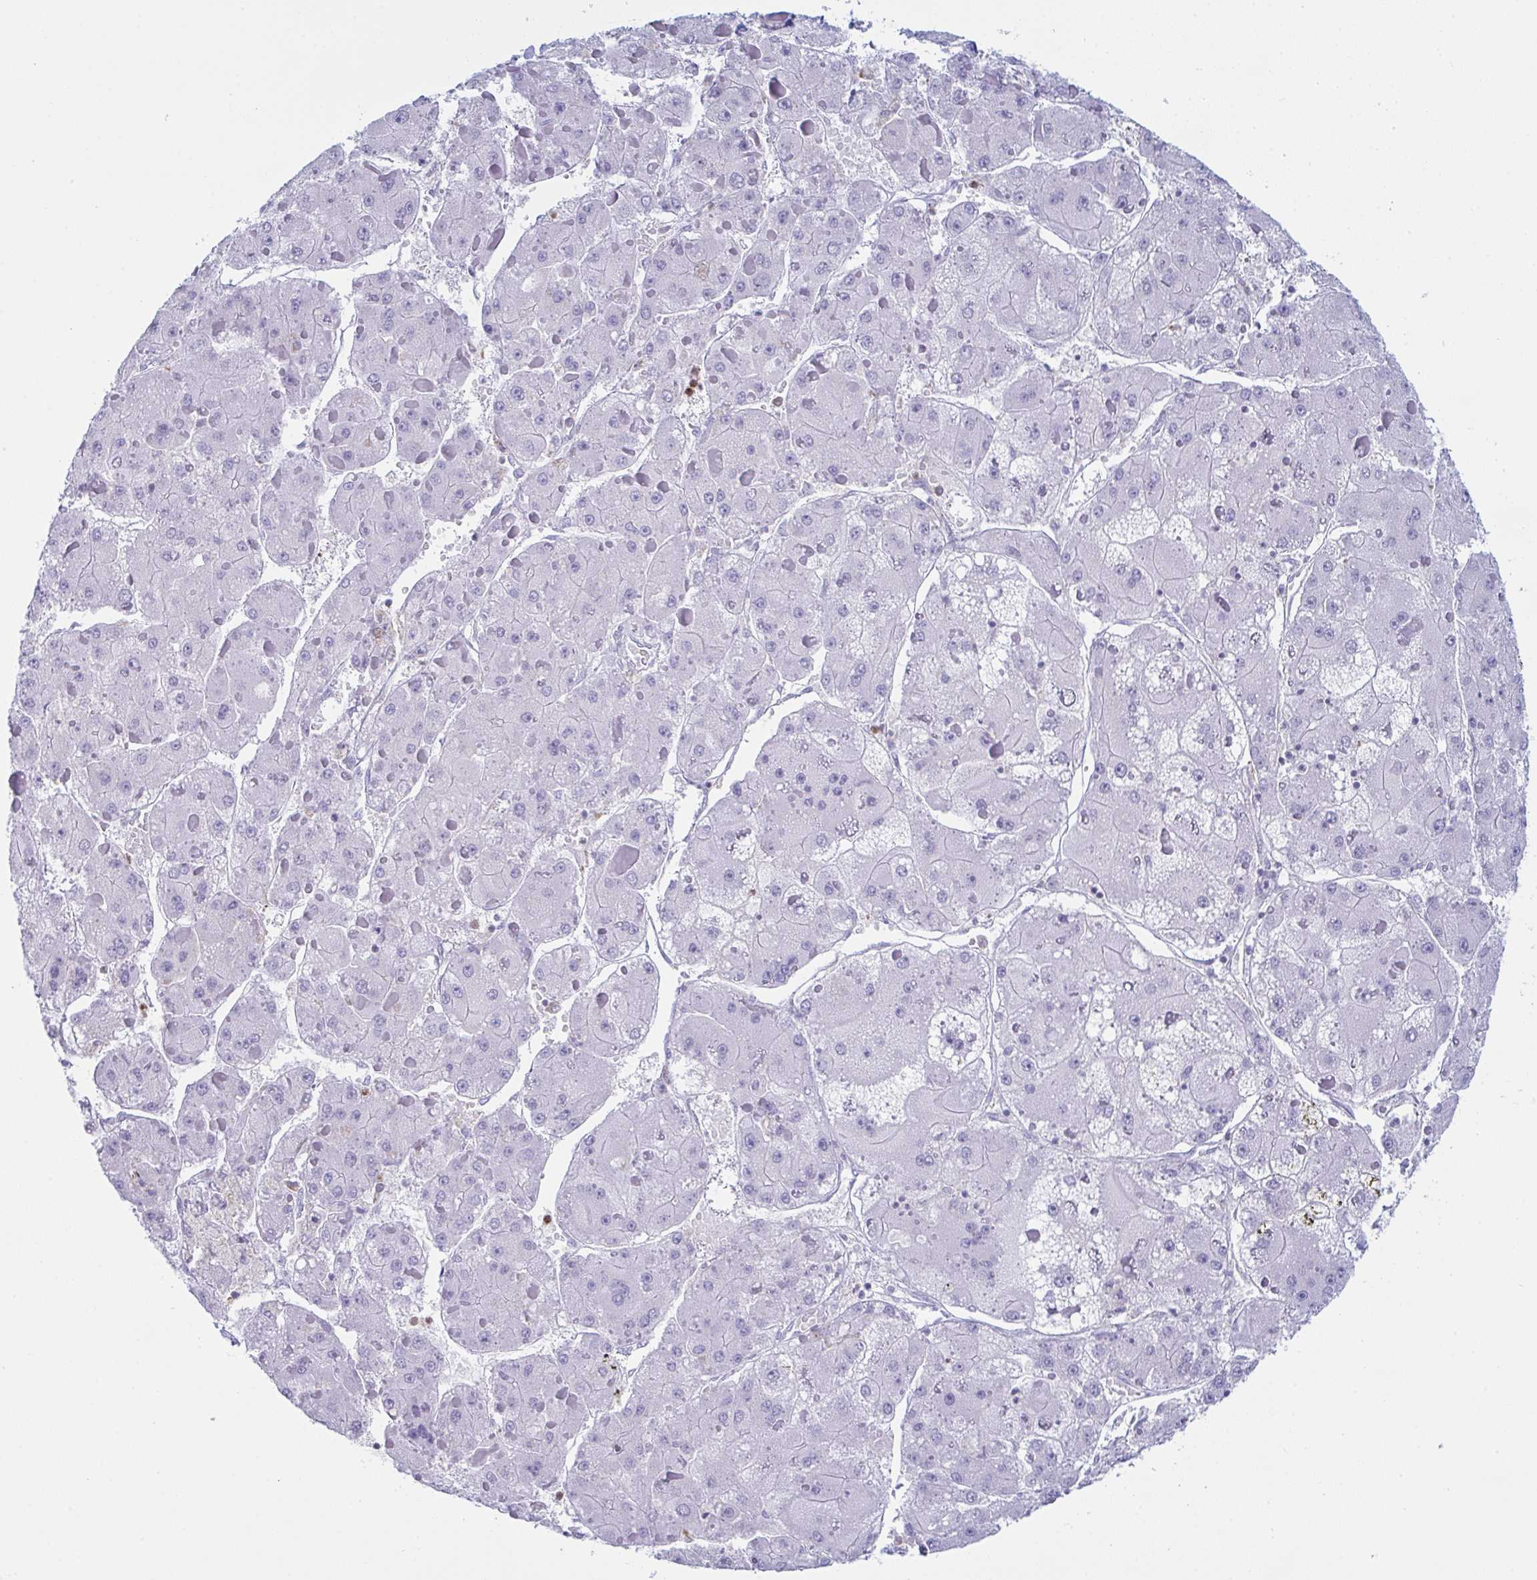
{"staining": {"intensity": "negative", "quantity": "none", "location": "none"}, "tissue": "liver cancer", "cell_type": "Tumor cells", "image_type": "cancer", "snomed": [{"axis": "morphology", "description": "Carcinoma, Hepatocellular, NOS"}, {"axis": "topography", "description": "Liver"}], "caption": "Tumor cells show no significant protein expression in hepatocellular carcinoma (liver). (DAB (3,3'-diaminobenzidine) IHC with hematoxylin counter stain).", "gene": "MYO1F", "patient": {"sex": "female", "age": 73}}